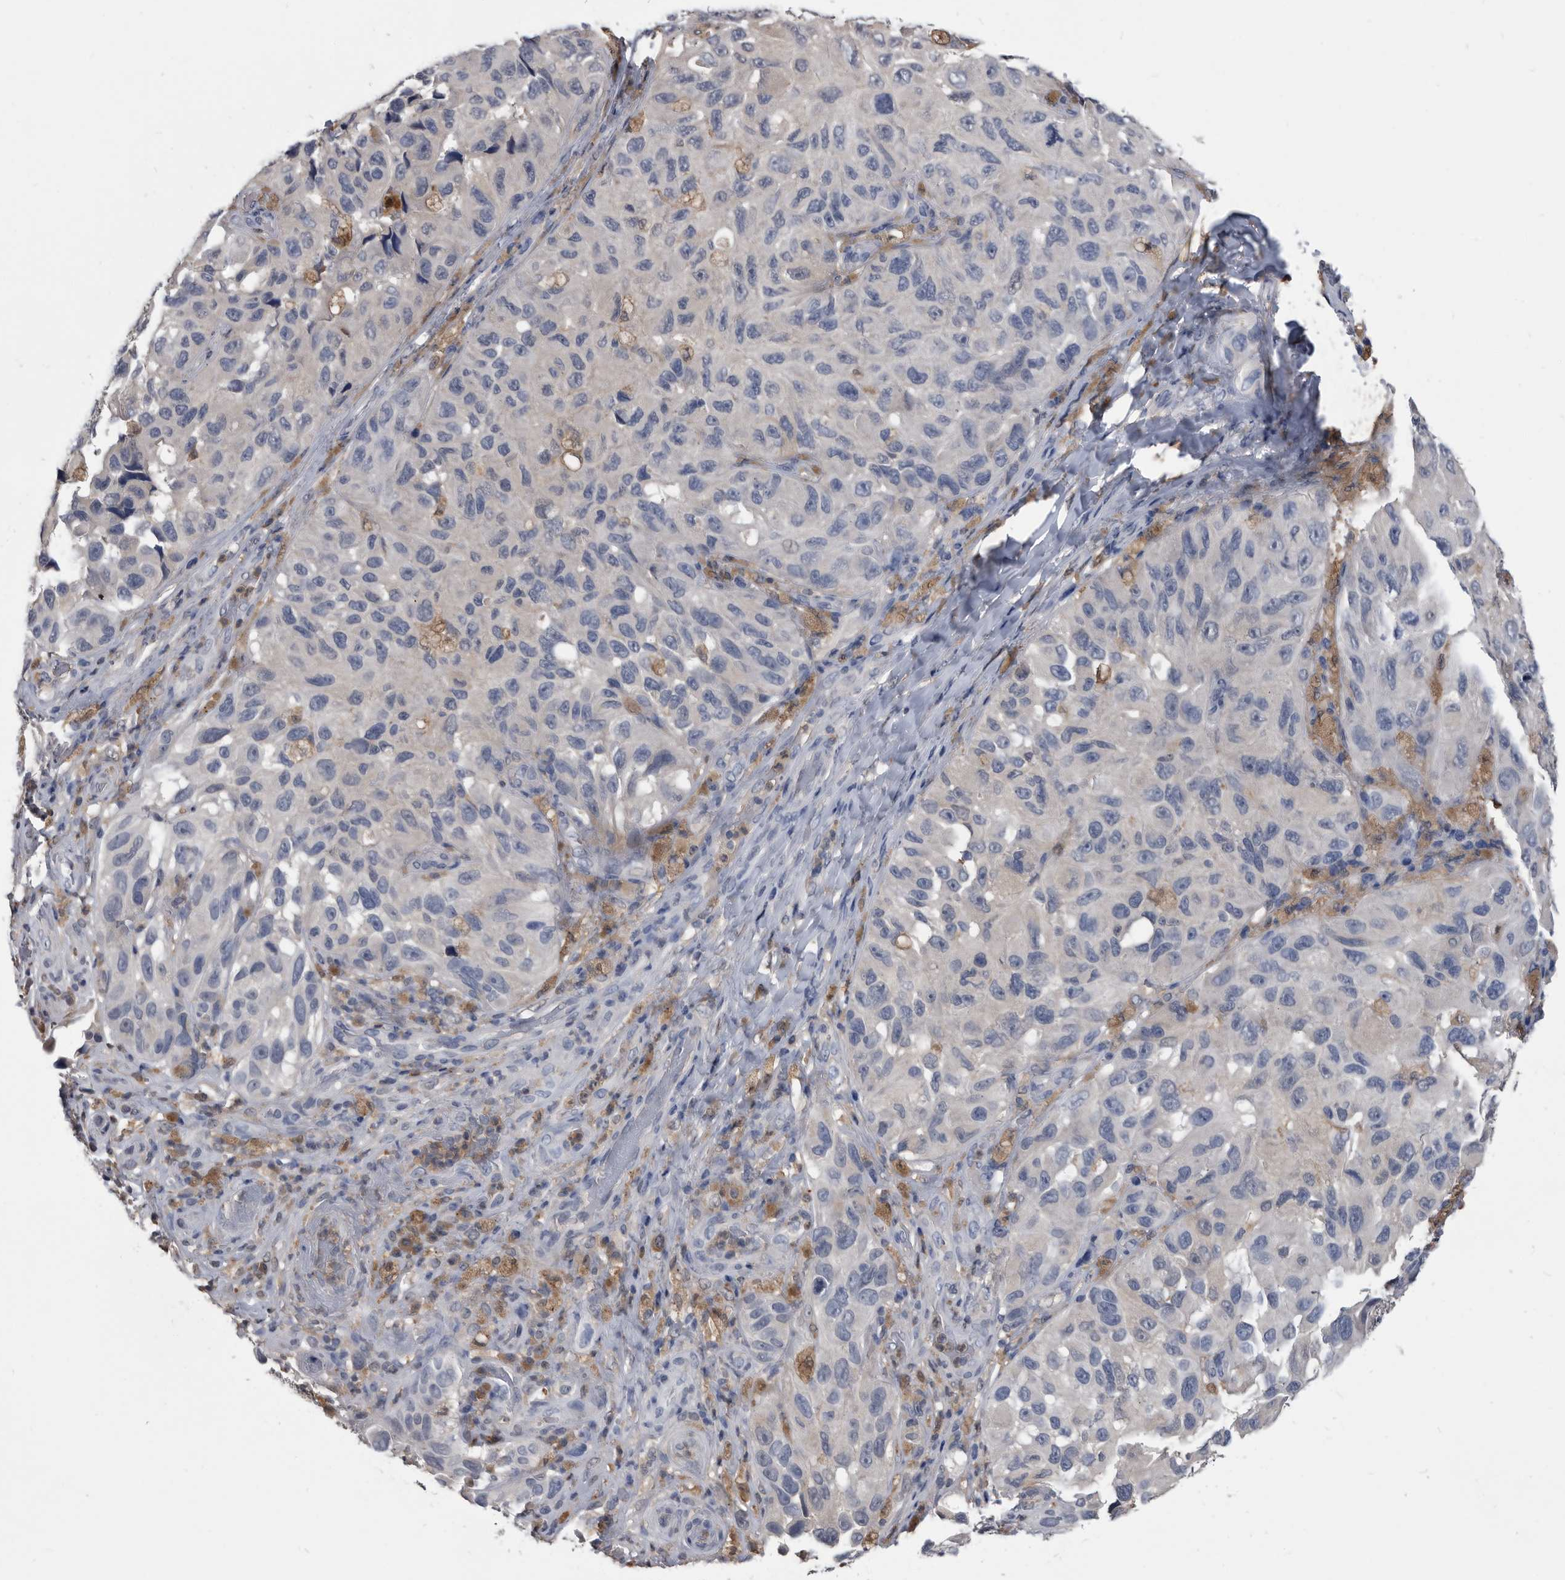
{"staining": {"intensity": "negative", "quantity": "none", "location": "none"}, "tissue": "melanoma", "cell_type": "Tumor cells", "image_type": "cancer", "snomed": [{"axis": "morphology", "description": "Malignant melanoma, NOS"}, {"axis": "topography", "description": "Skin"}], "caption": "Human malignant melanoma stained for a protein using IHC displays no expression in tumor cells.", "gene": "PDXK", "patient": {"sex": "female", "age": 73}}